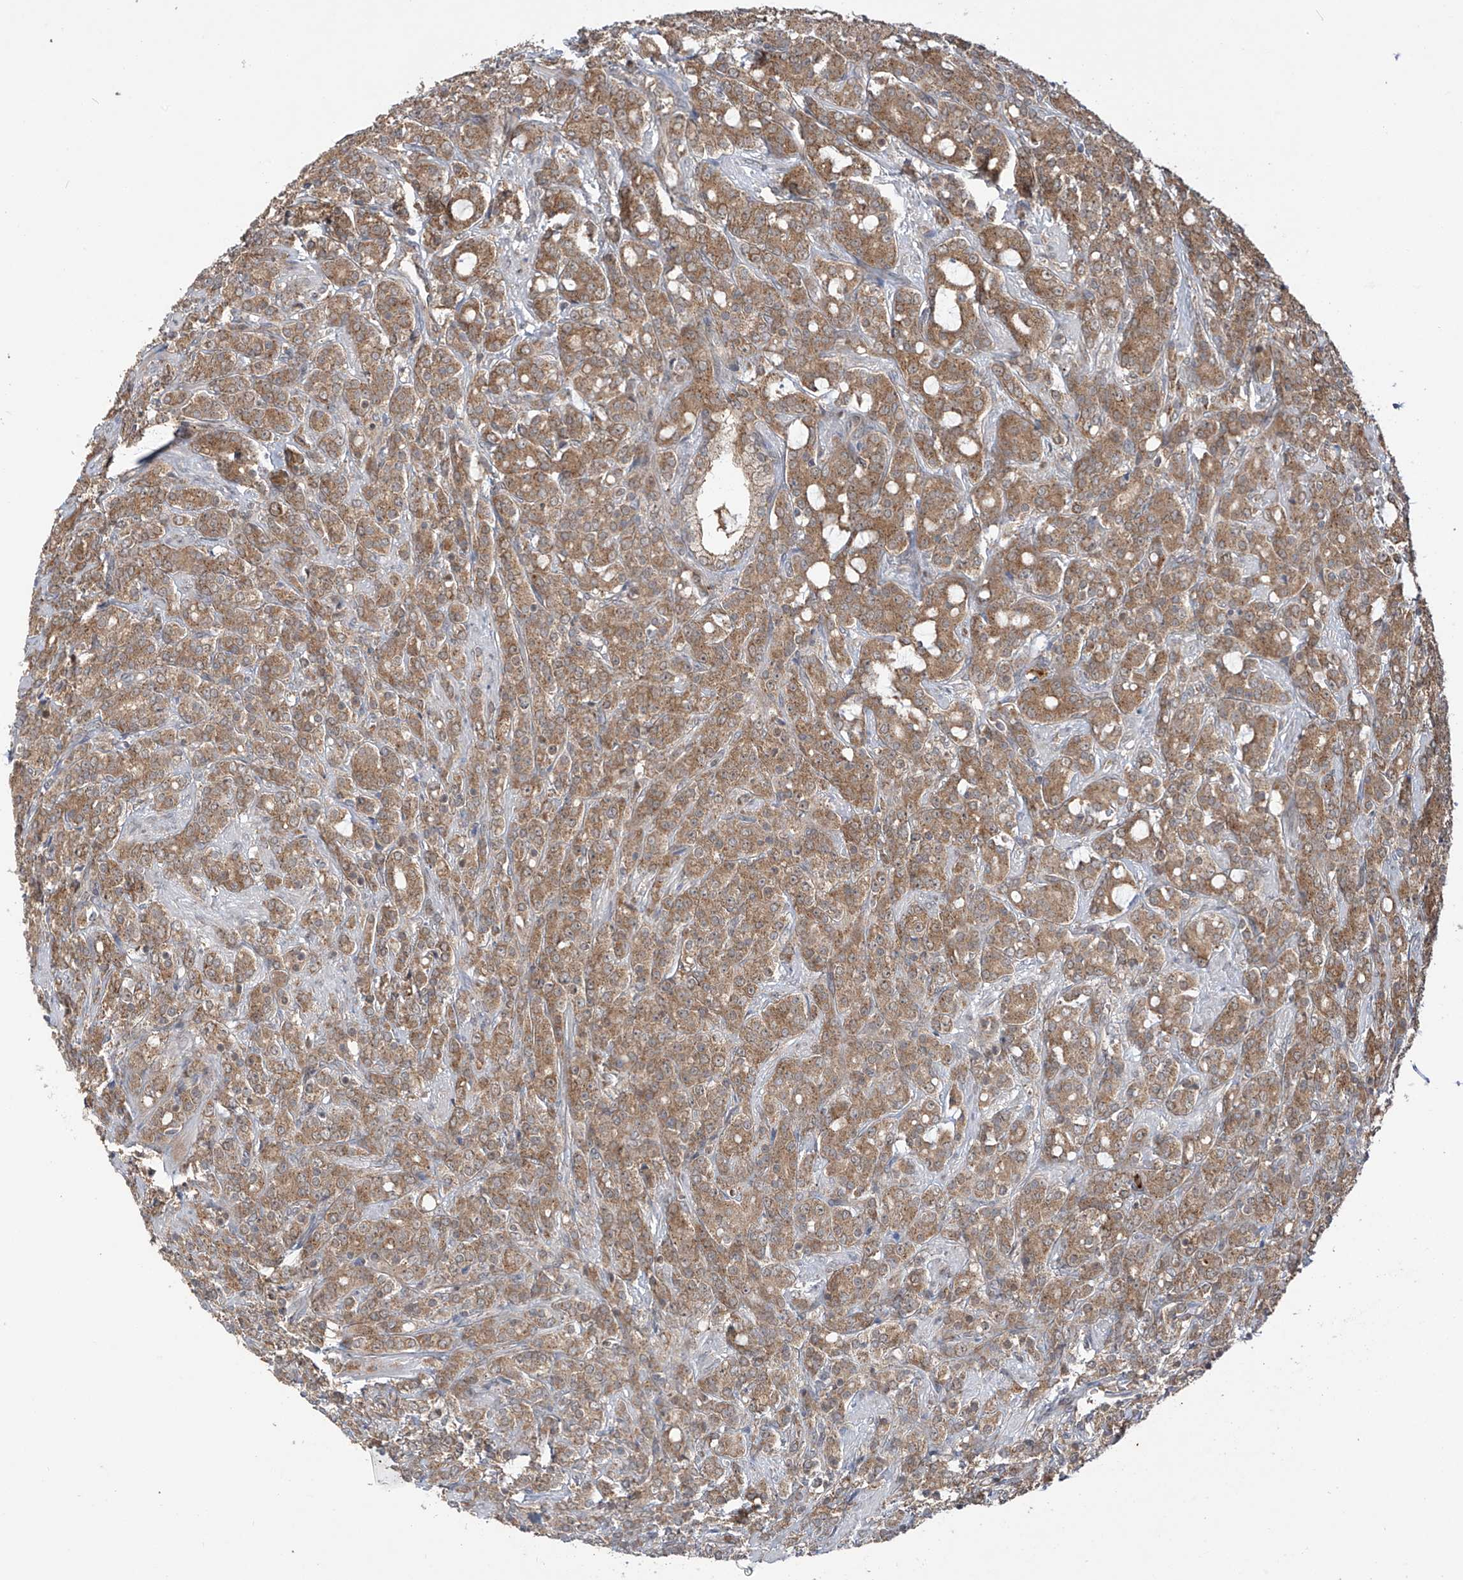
{"staining": {"intensity": "moderate", "quantity": ">75%", "location": "cytoplasmic/membranous"}, "tissue": "prostate cancer", "cell_type": "Tumor cells", "image_type": "cancer", "snomed": [{"axis": "morphology", "description": "Adenocarcinoma, High grade"}, {"axis": "topography", "description": "Prostate"}], "caption": "This photomicrograph reveals immunohistochemistry (IHC) staining of prostate adenocarcinoma (high-grade), with medium moderate cytoplasmic/membranous staining in approximately >75% of tumor cells.", "gene": "ZDHHC9", "patient": {"sex": "male", "age": 62}}